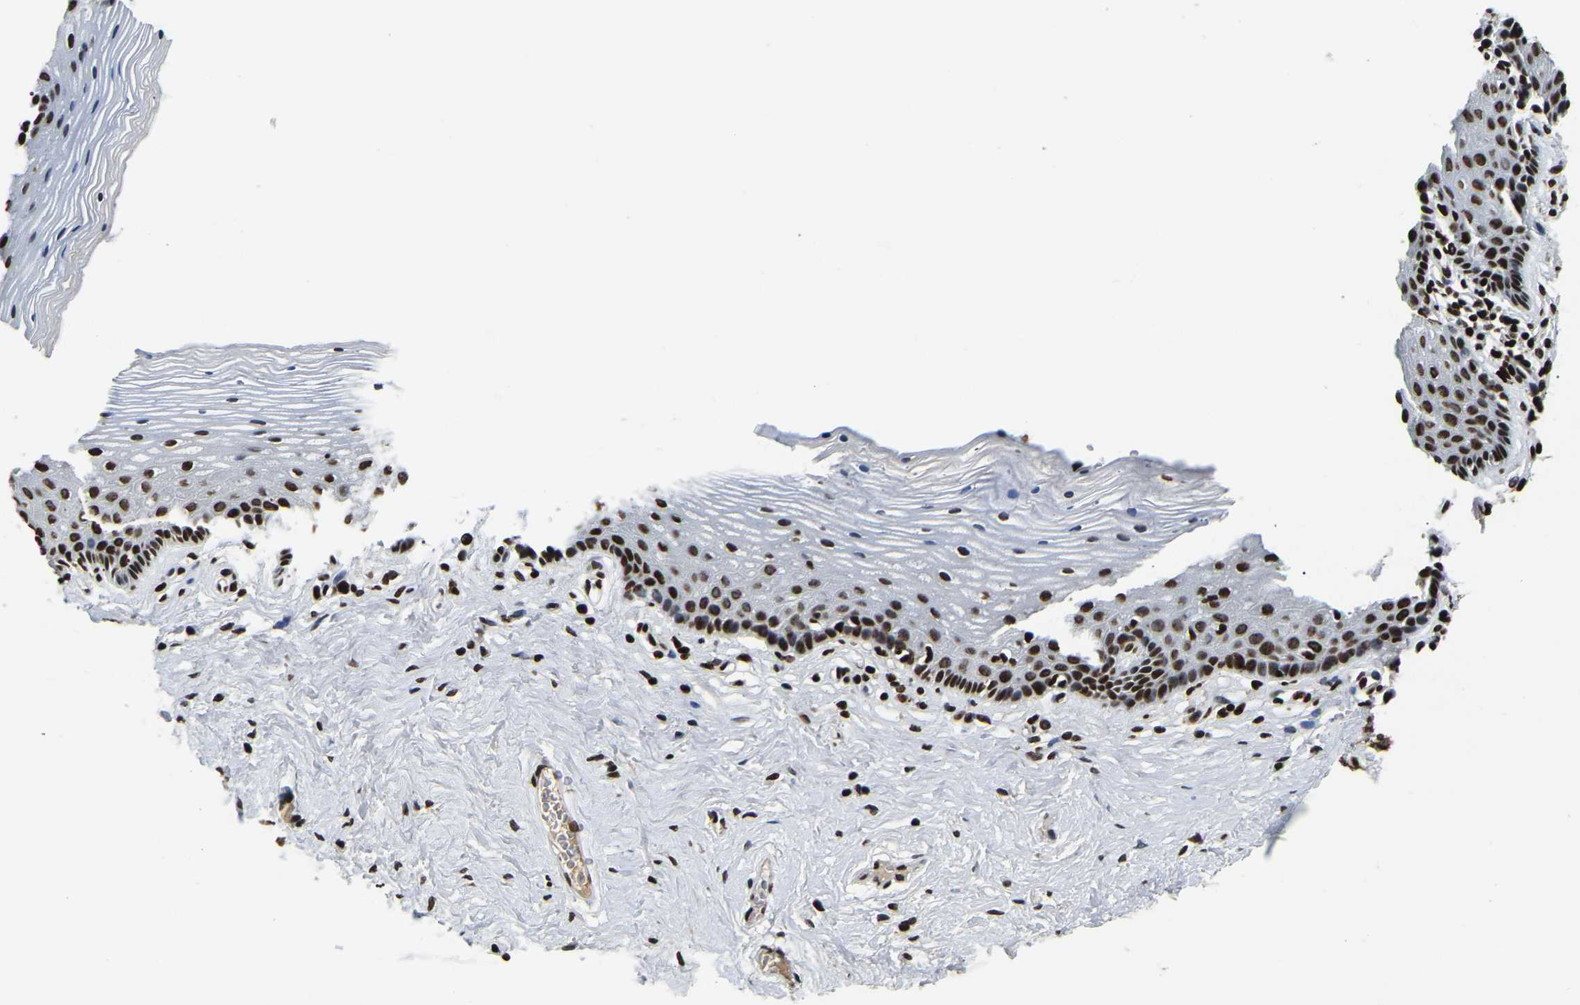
{"staining": {"intensity": "strong", "quantity": "25%-75%", "location": "nuclear"}, "tissue": "vagina", "cell_type": "Squamous epithelial cells", "image_type": "normal", "snomed": [{"axis": "morphology", "description": "Normal tissue, NOS"}, {"axis": "topography", "description": "Vagina"}], "caption": "Protein staining demonstrates strong nuclear positivity in approximately 25%-75% of squamous epithelial cells in unremarkable vagina.", "gene": "LRRC61", "patient": {"sex": "female", "age": 32}}